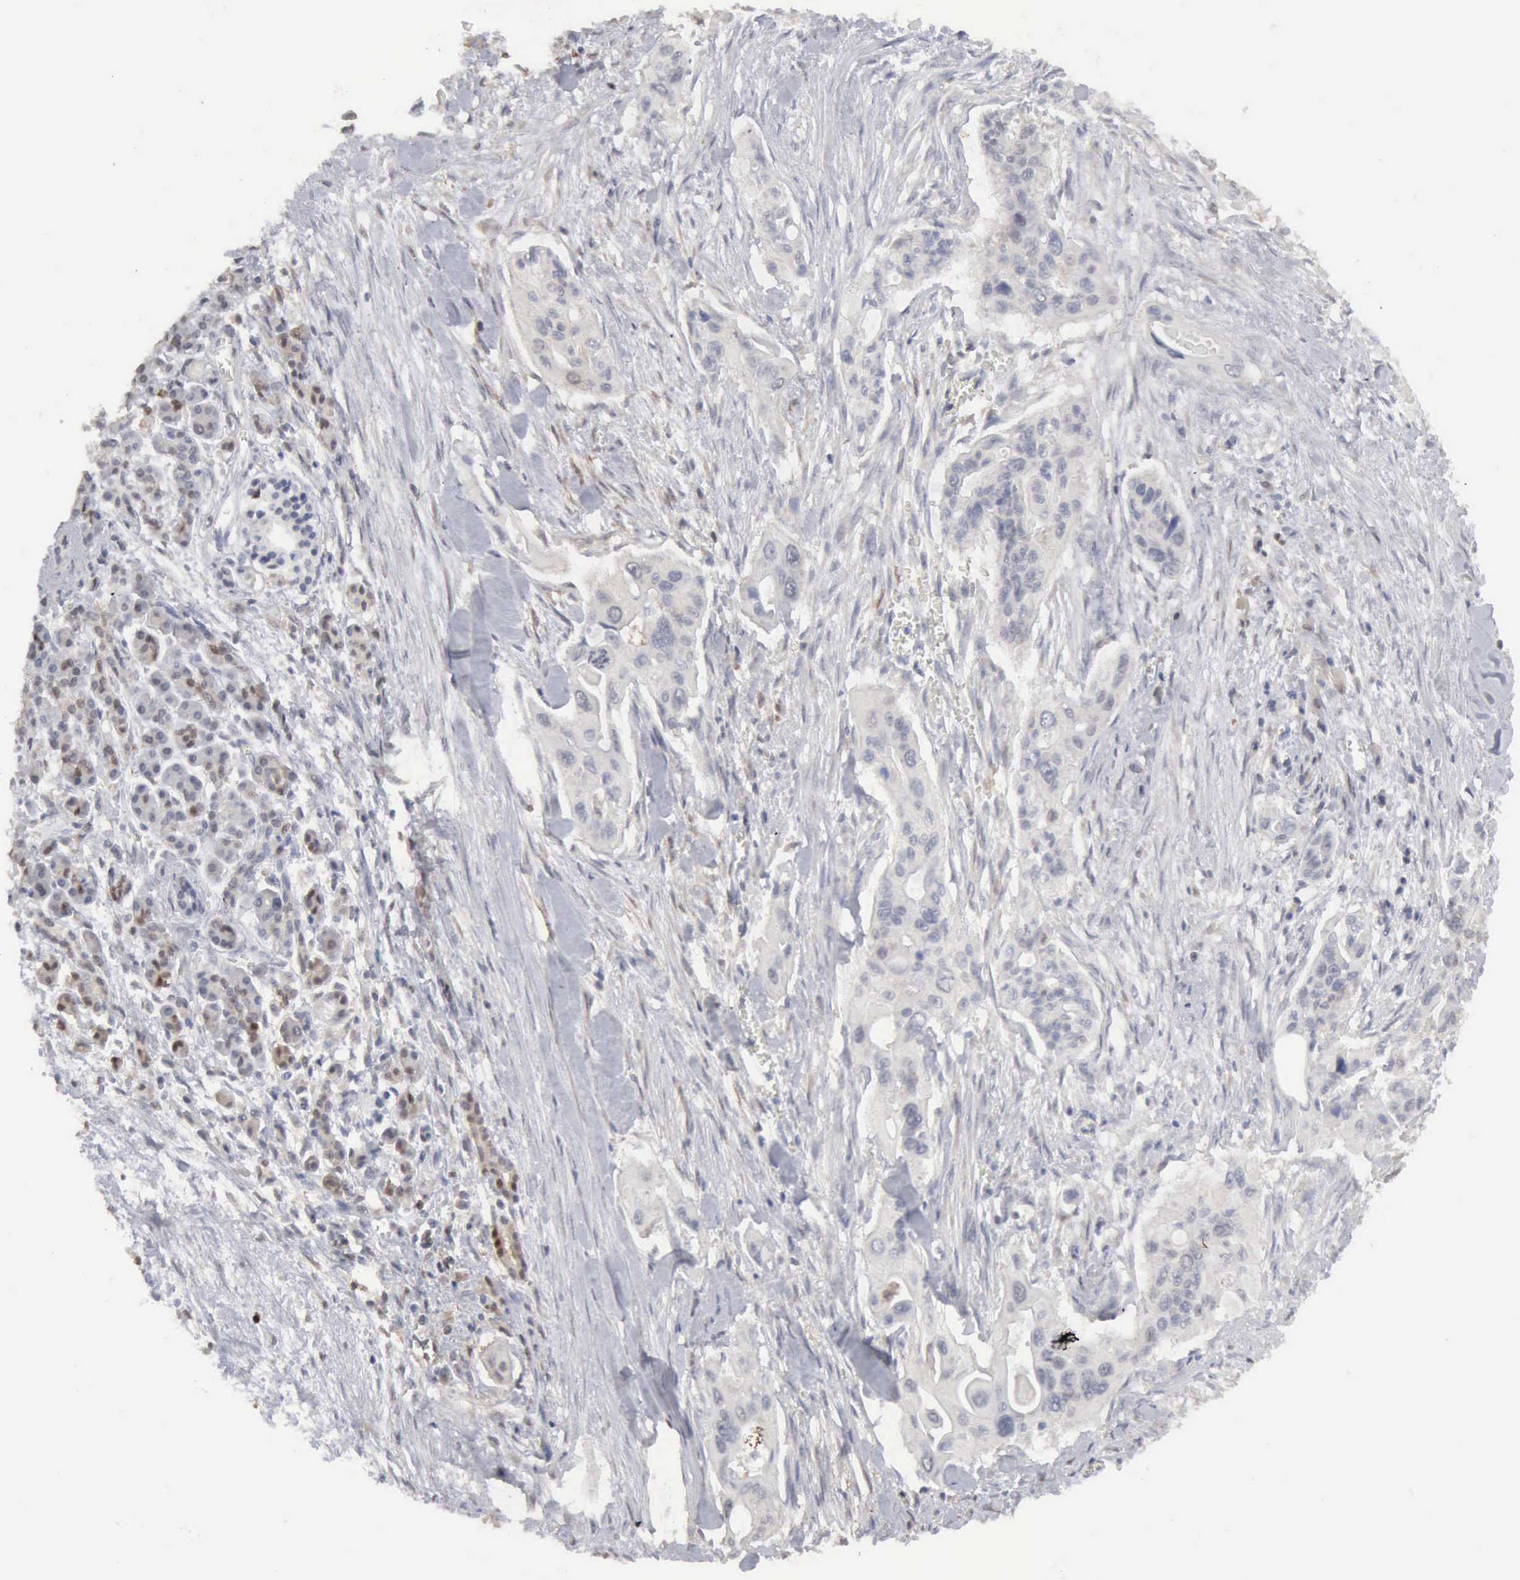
{"staining": {"intensity": "negative", "quantity": "none", "location": "none"}, "tissue": "pancreatic cancer", "cell_type": "Tumor cells", "image_type": "cancer", "snomed": [{"axis": "morphology", "description": "Adenocarcinoma, NOS"}, {"axis": "topography", "description": "Pancreas"}], "caption": "Immunohistochemistry (IHC) of adenocarcinoma (pancreatic) displays no positivity in tumor cells.", "gene": "STAT1", "patient": {"sex": "male", "age": 77}}